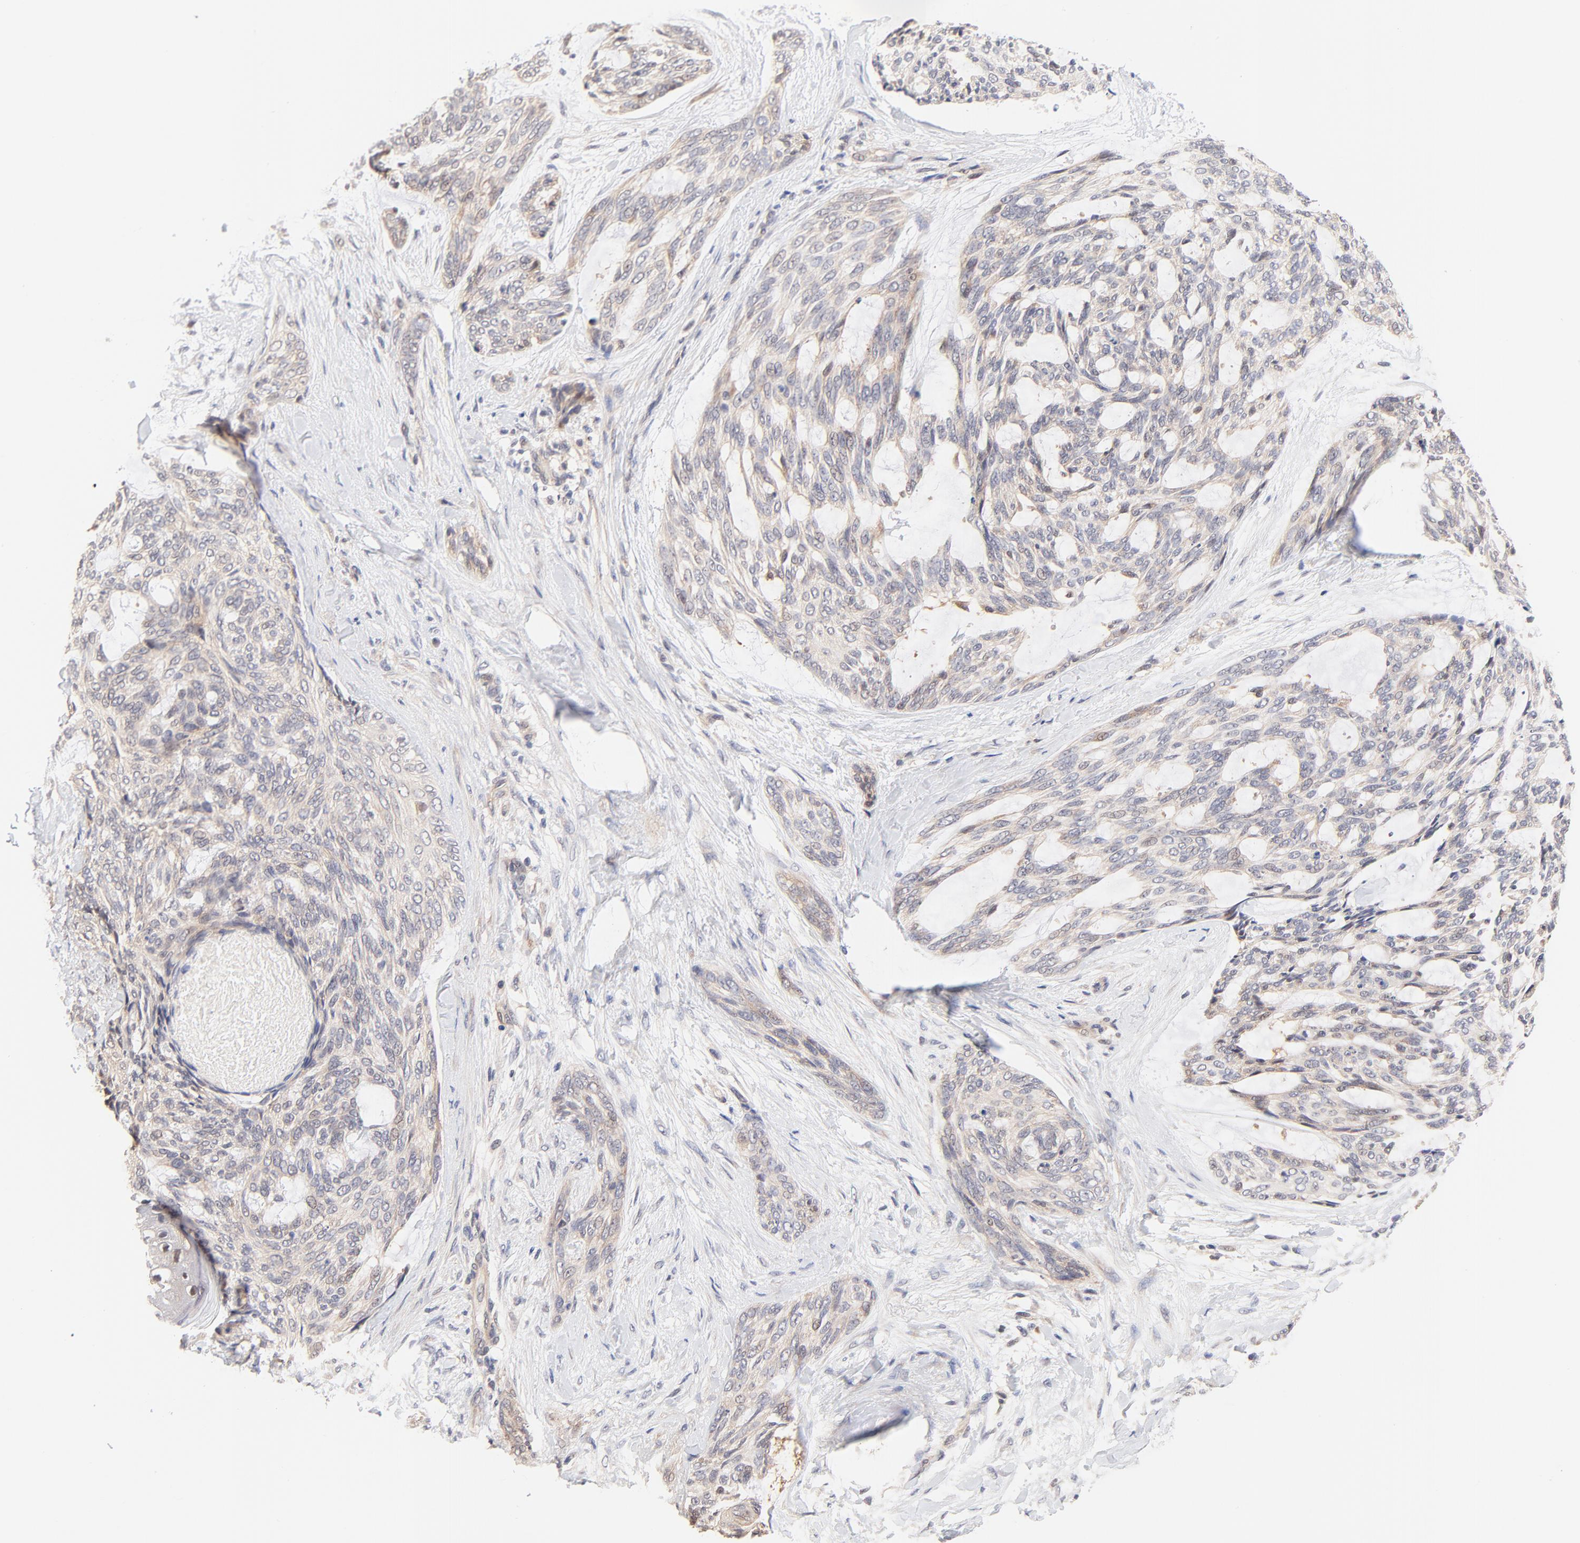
{"staining": {"intensity": "weak", "quantity": "25%-75%", "location": "cytoplasmic/membranous"}, "tissue": "skin cancer", "cell_type": "Tumor cells", "image_type": "cancer", "snomed": [{"axis": "morphology", "description": "Normal tissue, NOS"}, {"axis": "morphology", "description": "Basal cell carcinoma"}, {"axis": "topography", "description": "Skin"}], "caption": "Immunohistochemistry photomicrograph of human skin basal cell carcinoma stained for a protein (brown), which reveals low levels of weak cytoplasmic/membranous positivity in approximately 25%-75% of tumor cells.", "gene": "TXNL1", "patient": {"sex": "female", "age": 71}}